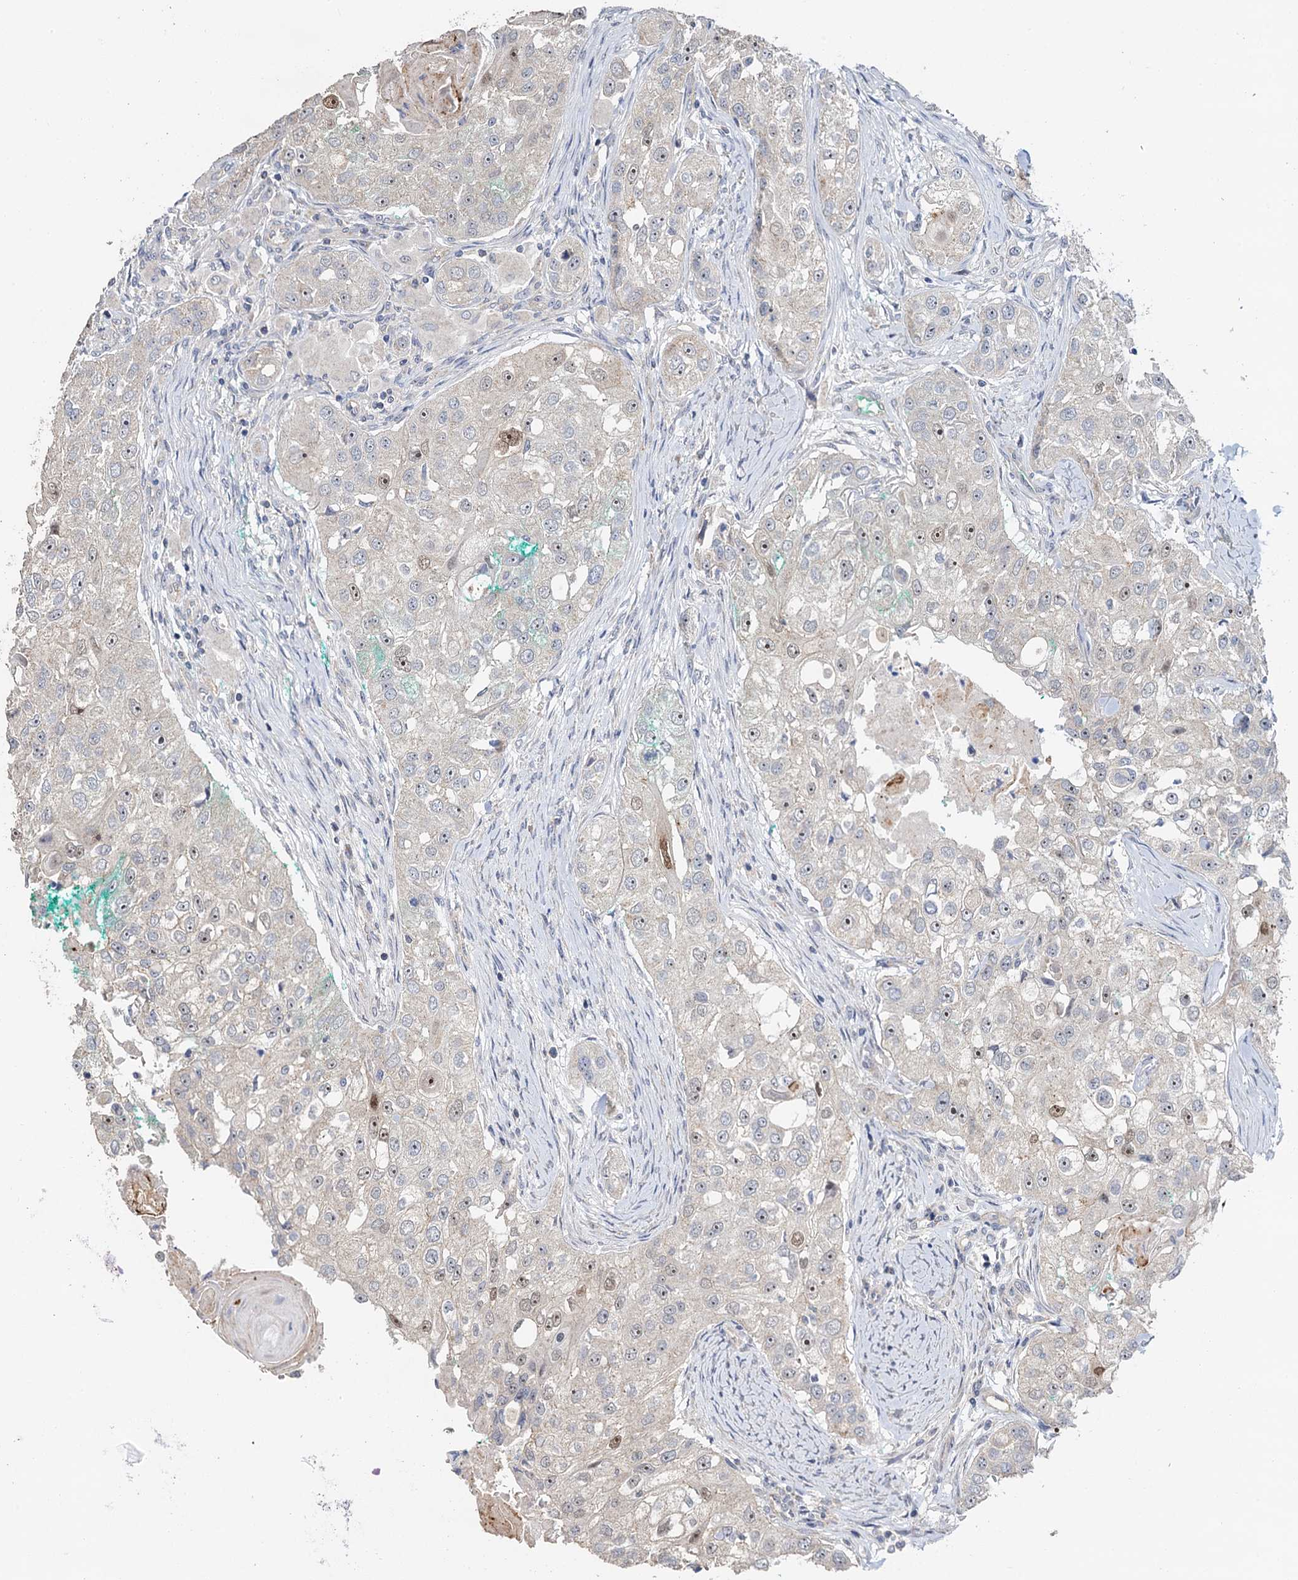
{"staining": {"intensity": "moderate", "quantity": "<25%", "location": "nuclear"}, "tissue": "head and neck cancer", "cell_type": "Tumor cells", "image_type": "cancer", "snomed": [{"axis": "morphology", "description": "Normal tissue, NOS"}, {"axis": "morphology", "description": "Squamous cell carcinoma, NOS"}, {"axis": "topography", "description": "Skeletal muscle"}, {"axis": "topography", "description": "Head-Neck"}], "caption": "A micrograph of head and neck squamous cell carcinoma stained for a protein exhibits moderate nuclear brown staining in tumor cells.", "gene": "C2CD3", "patient": {"sex": "male", "age": 51}}